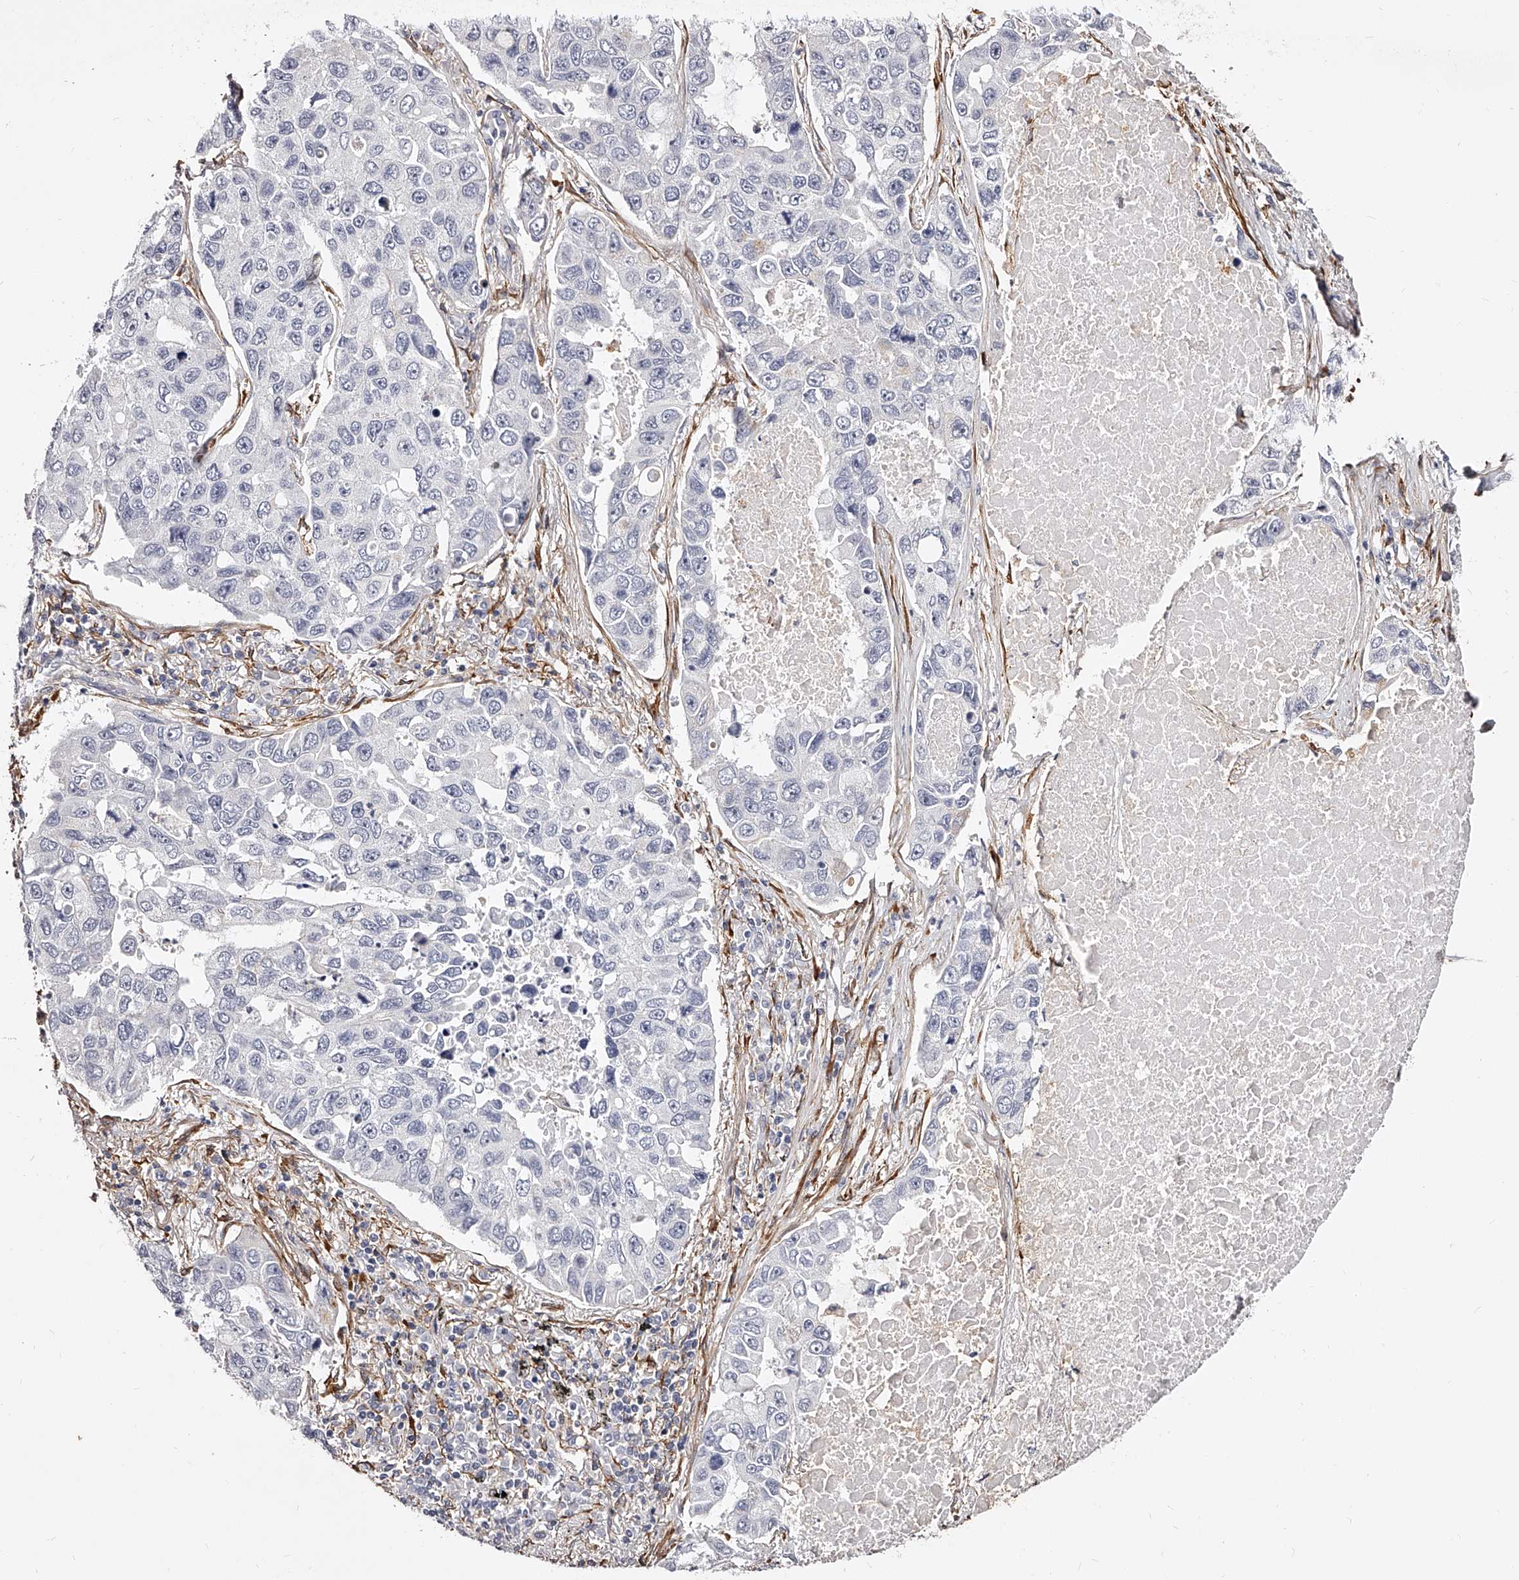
{"staining": {"intensity": "negative", "quantity": "none", "location": "none"}, "tissue": "lung cancer", "cell_type": "Tumor cells", "image_type": "cancer", "snomed": [{"axis": "morphology", "description": "Adenocarcinoma, NOS"}, {"axis": "topography", "description": "Lung"}], "caption": "High magnification brightfield microscopy of lung adenocarcinoma stained with DAB (3,3'-diaminobenzidine) (brown) and counterstained with hematoxylin (blue): tumor cells show no significant positivity.", "gene": "CD82", "patient": {"sex": "male", "age": 64}}